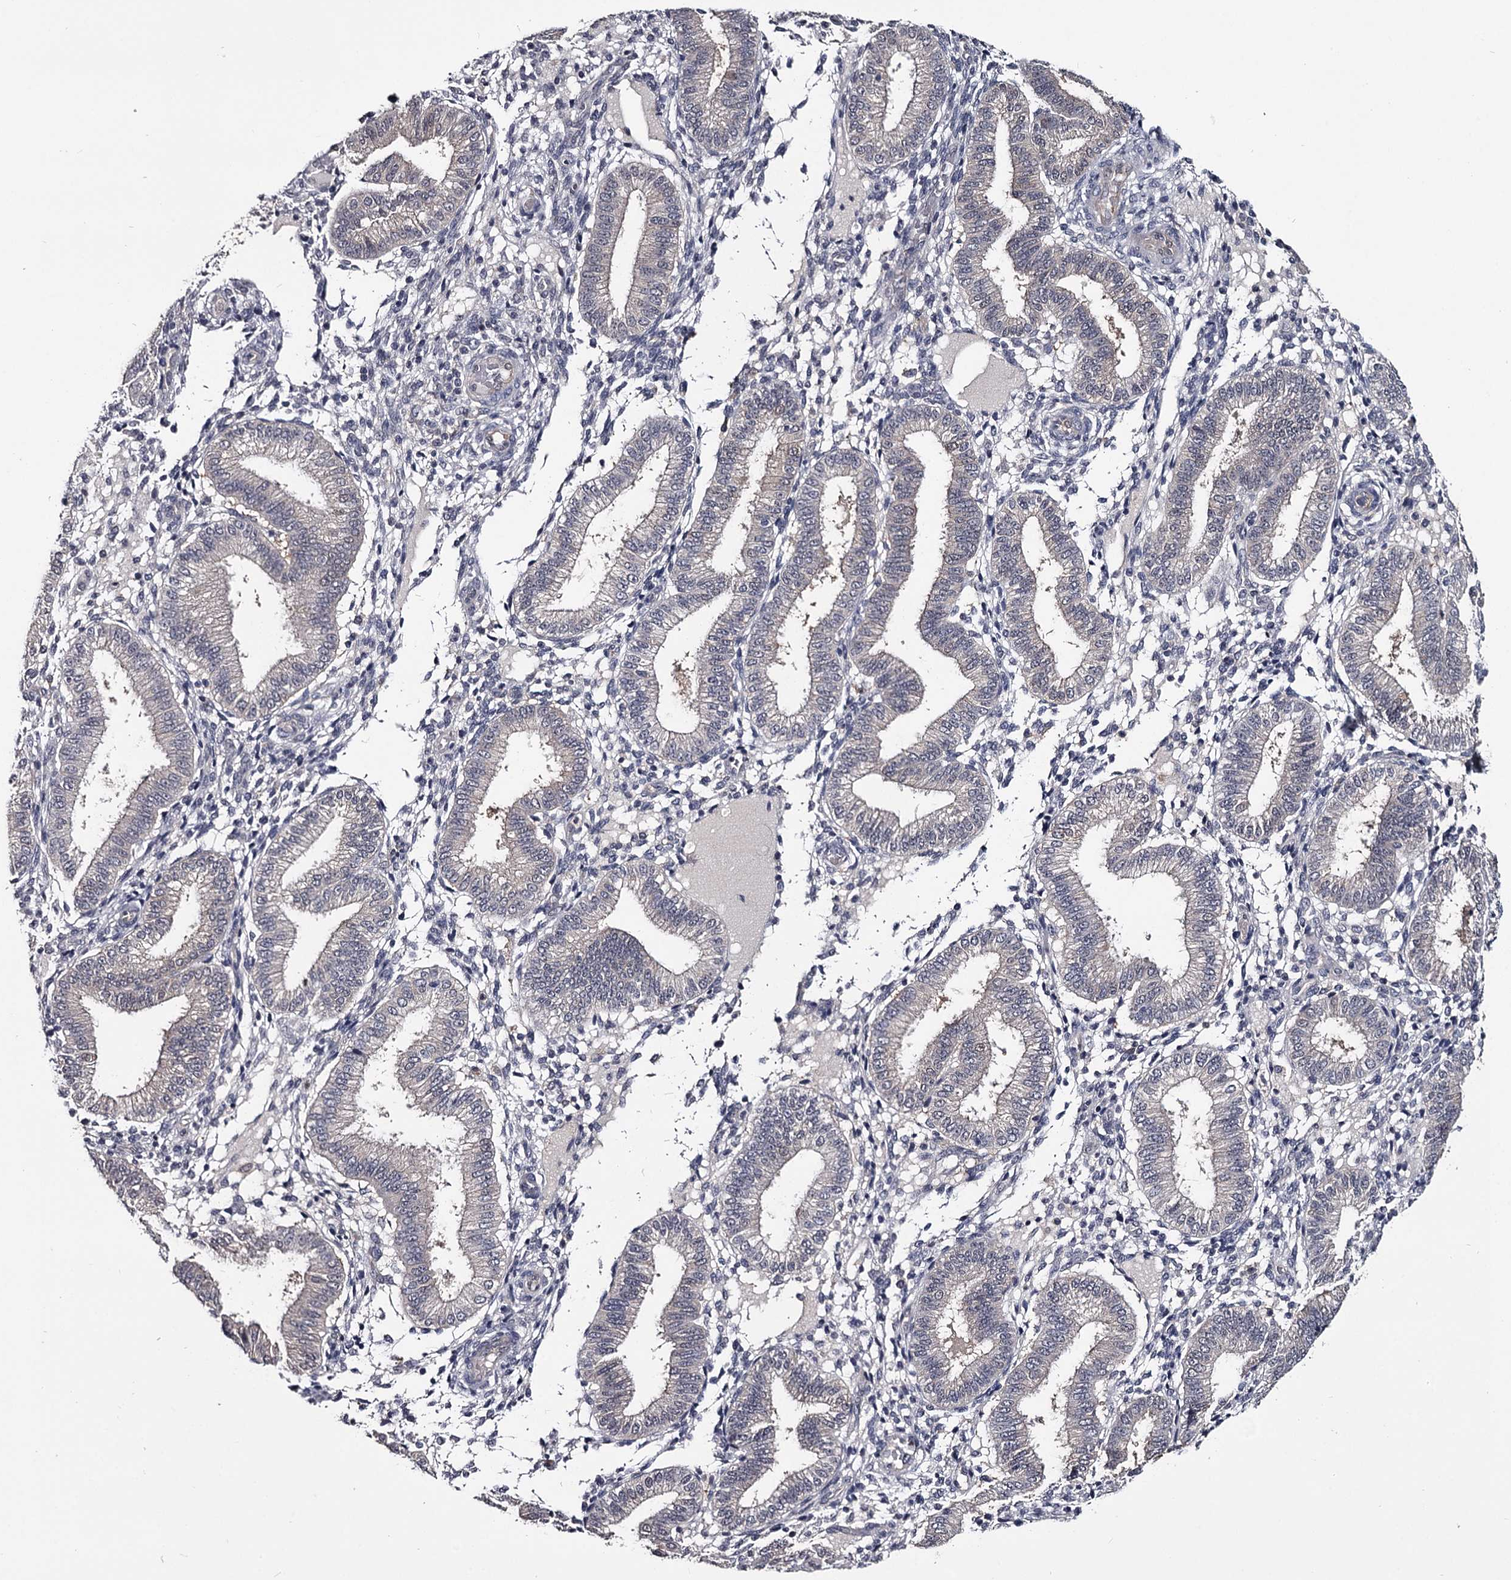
{"staining": {"intensity": "negative", "quantity": "none", "location": "none"}, "tissue": "endometrium", "cell_type": "Cells in endometrial stroma", "image_type": "normal", "snomed": [{"axis": "morphology", "description": "Normal tissue, NOS"}, {"axis": "topography", "description": "Endometrium"}], "caption": "Immunohistochemistry (IHC) histopathology image of unremarkable endometrium stained for a protein (brown), which reveals no expression in cells in endometrial stroma.", "gene": "GSTO1", "patient": {"sex": "female", "age": 39}}